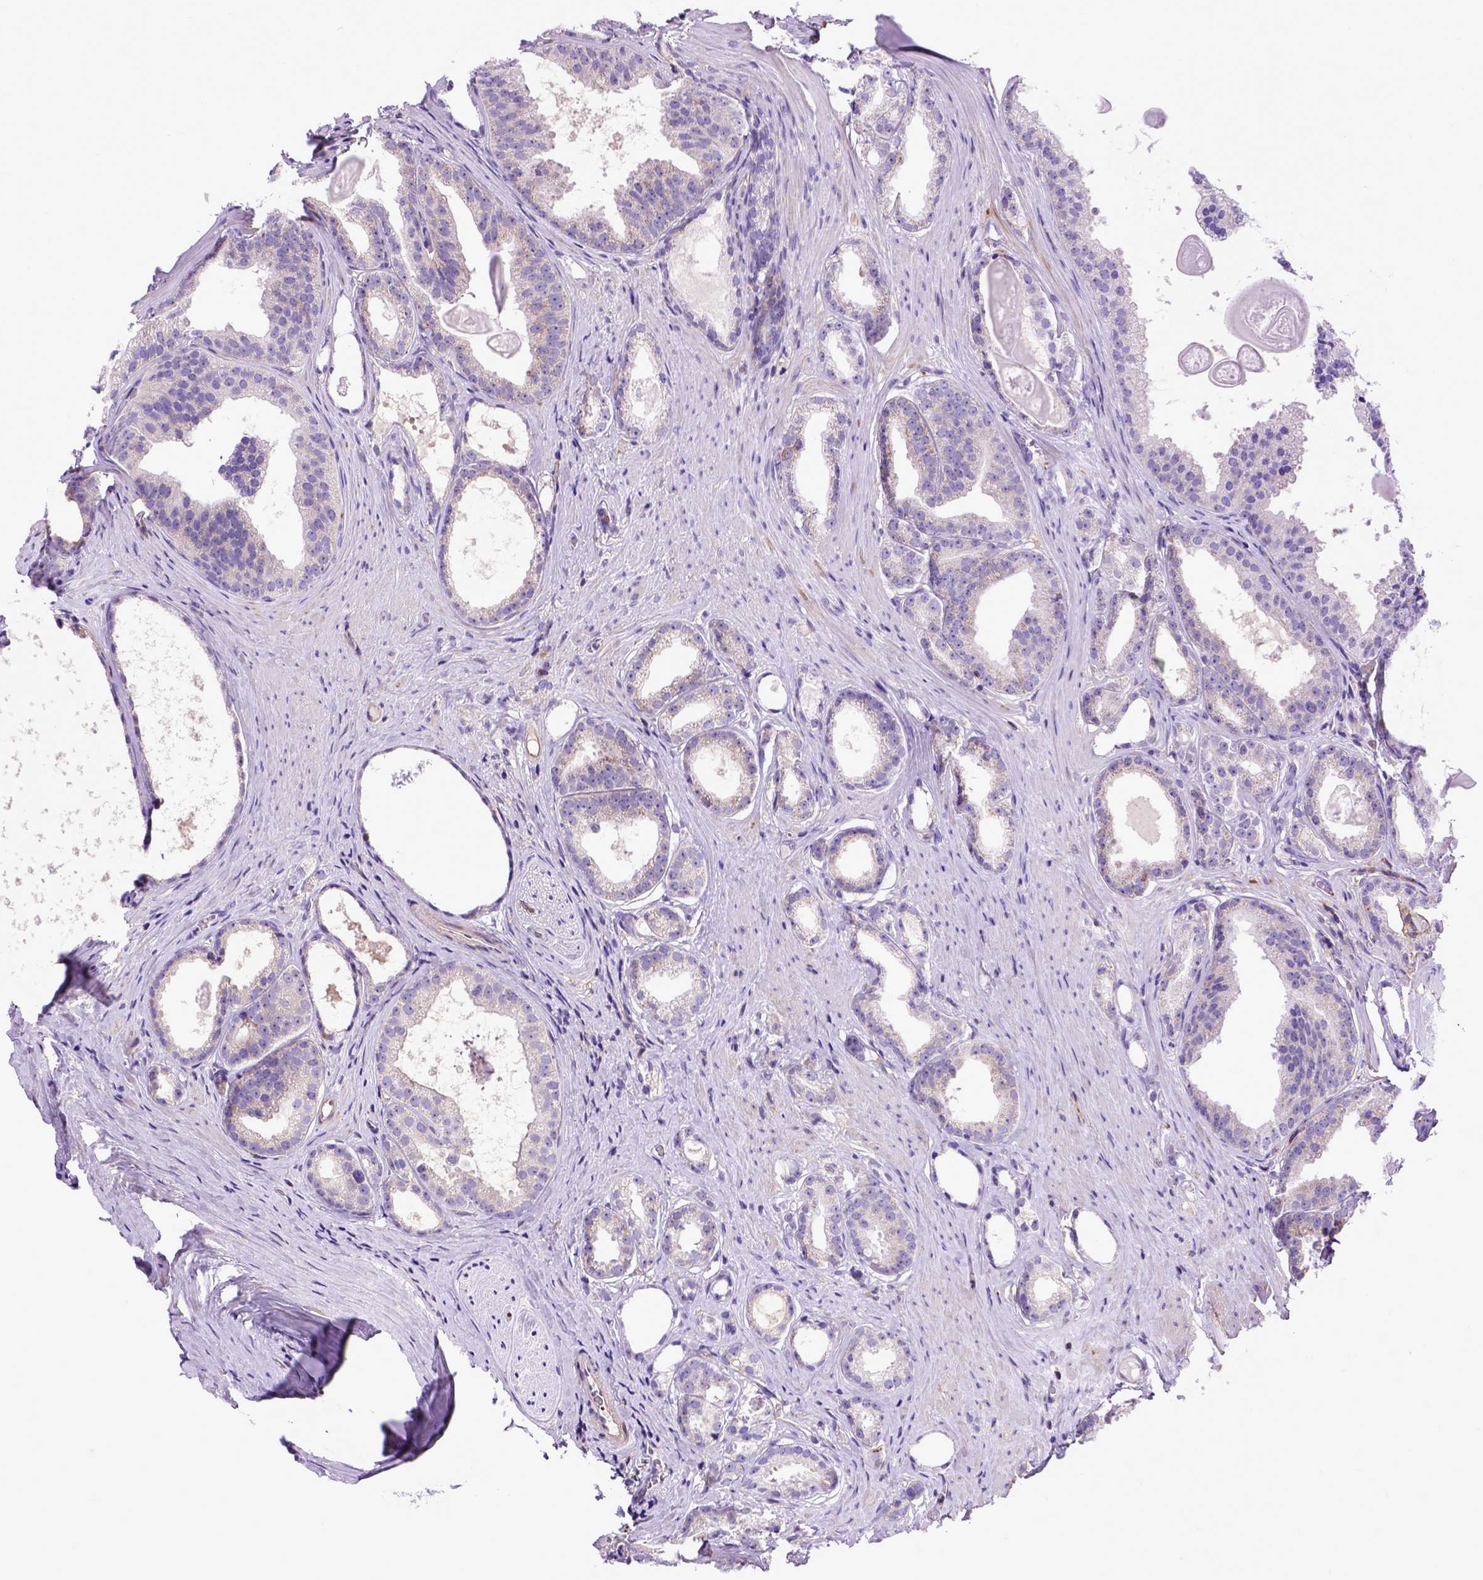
{"staining": {"intensity": "weak", "quantity": "<25%", "location": "cytoplasmic/membranous"}, "tissue": "prostate cancer", "cell_type": "Tumor cells", "image_type": "cancer", "snomed": [{"axis": "morphology", "description": "Adenocarcinoma, Low grade"}, {"axis": "topography", "description": "Prostate"}], "caption": "DAB immunohistochemical staining of human prostate cancer demonstrates no significant expression in tumor cells.", "gene": "ASAH2", "patient": {"sex": "male", "age": 65}}